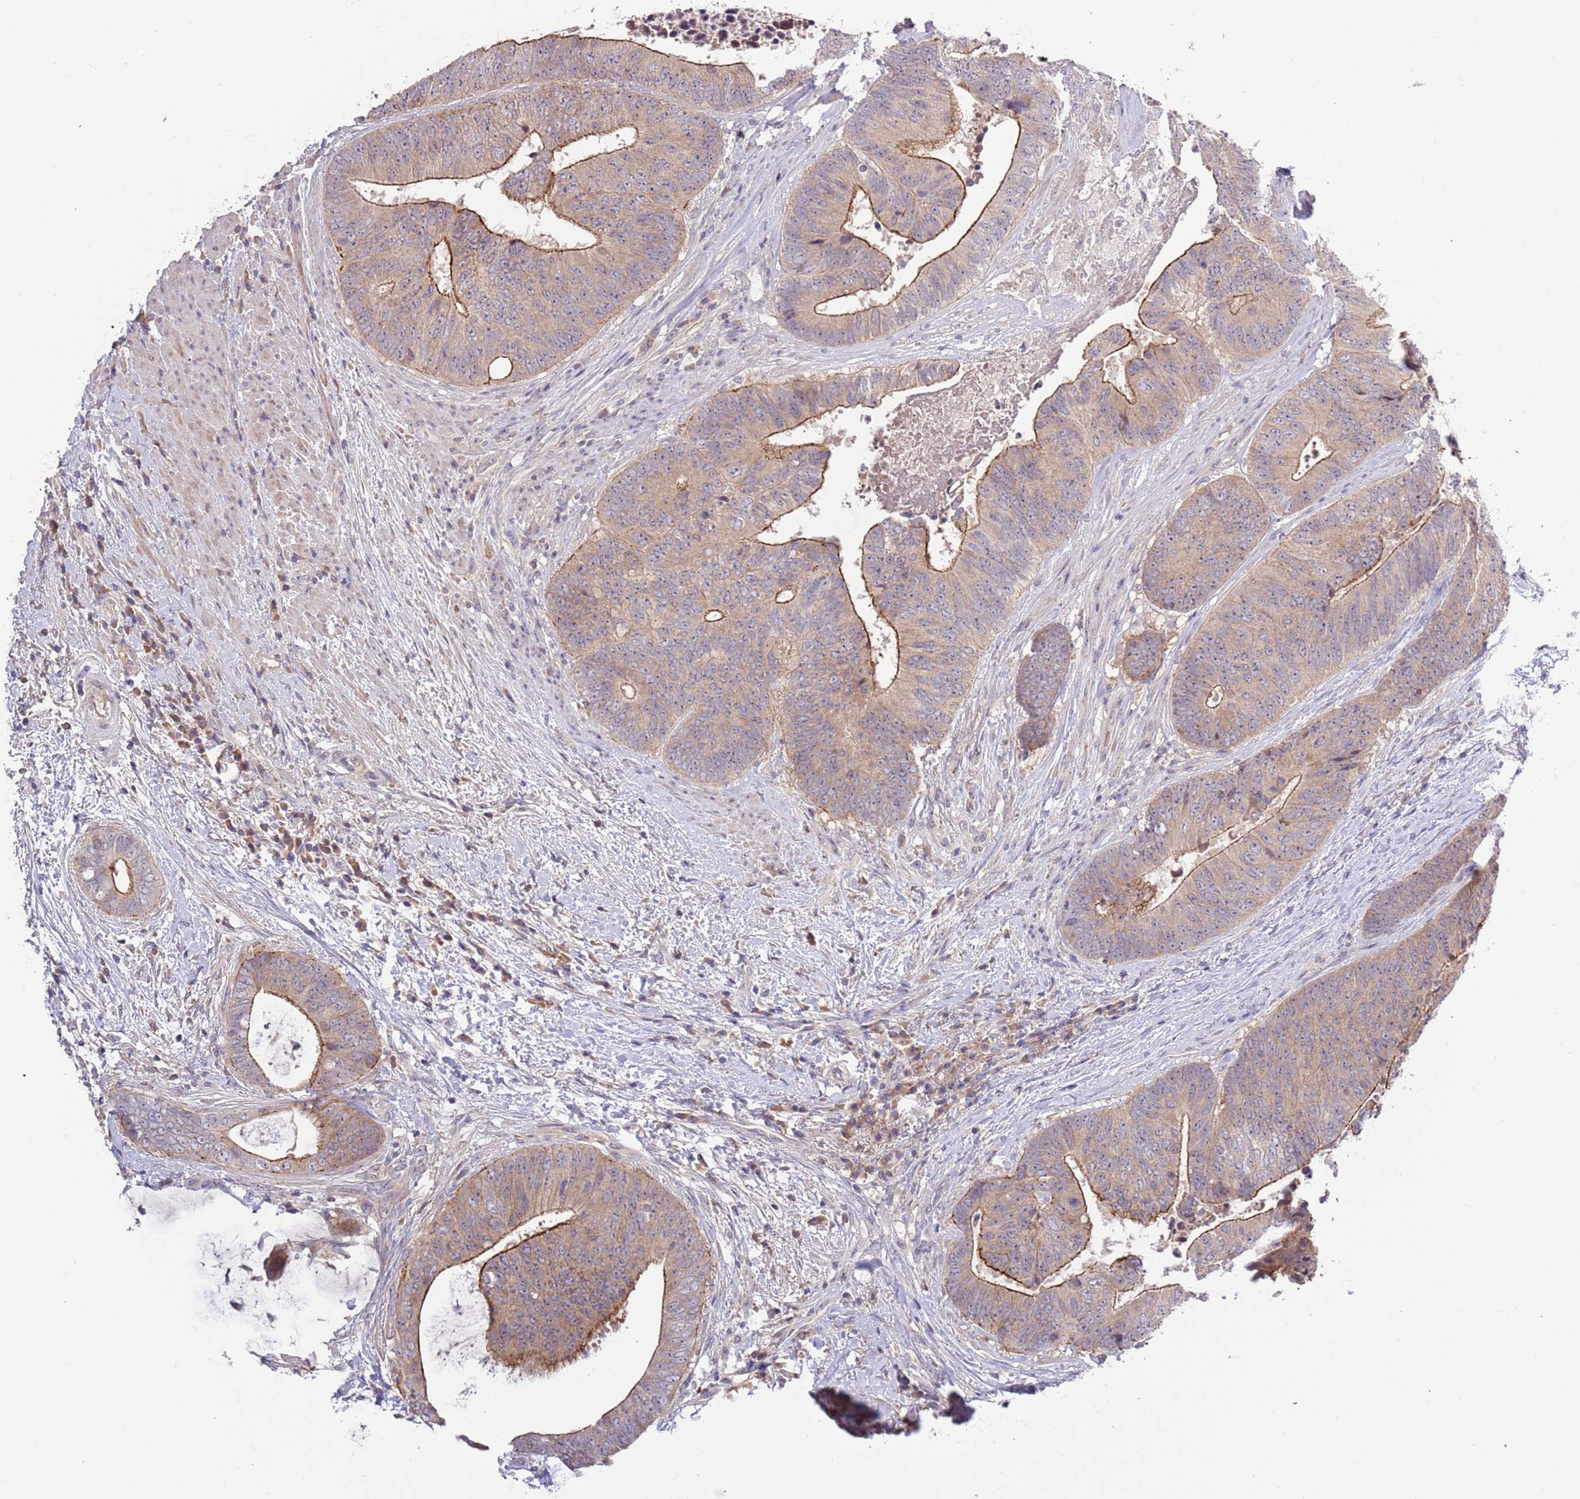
{"staining": {"intensity": "moderate", "quantity": "25%-75%", "location": "cytoplasmic/membranous"}, "tissue": "colorectal cancer", "cell_type": "Tumor cells", "image_type": "cancer", "snomed": [{"axis": "morphology", "description": "Adenocarcinoma, NOS"}, {"axis": "topography", "description": "Rectum"}], "caption": "DAB (3,3'-diaminobenzidine) immunohistochemical staining of human adenocarcinoma (colorectal) demonstrates moderate cytoplasmic/membranous protein expression in approximately 25%-75% of tumor cells.", "gene": "SHROOM3", "patient": {"sex": "male", "age": 72}}